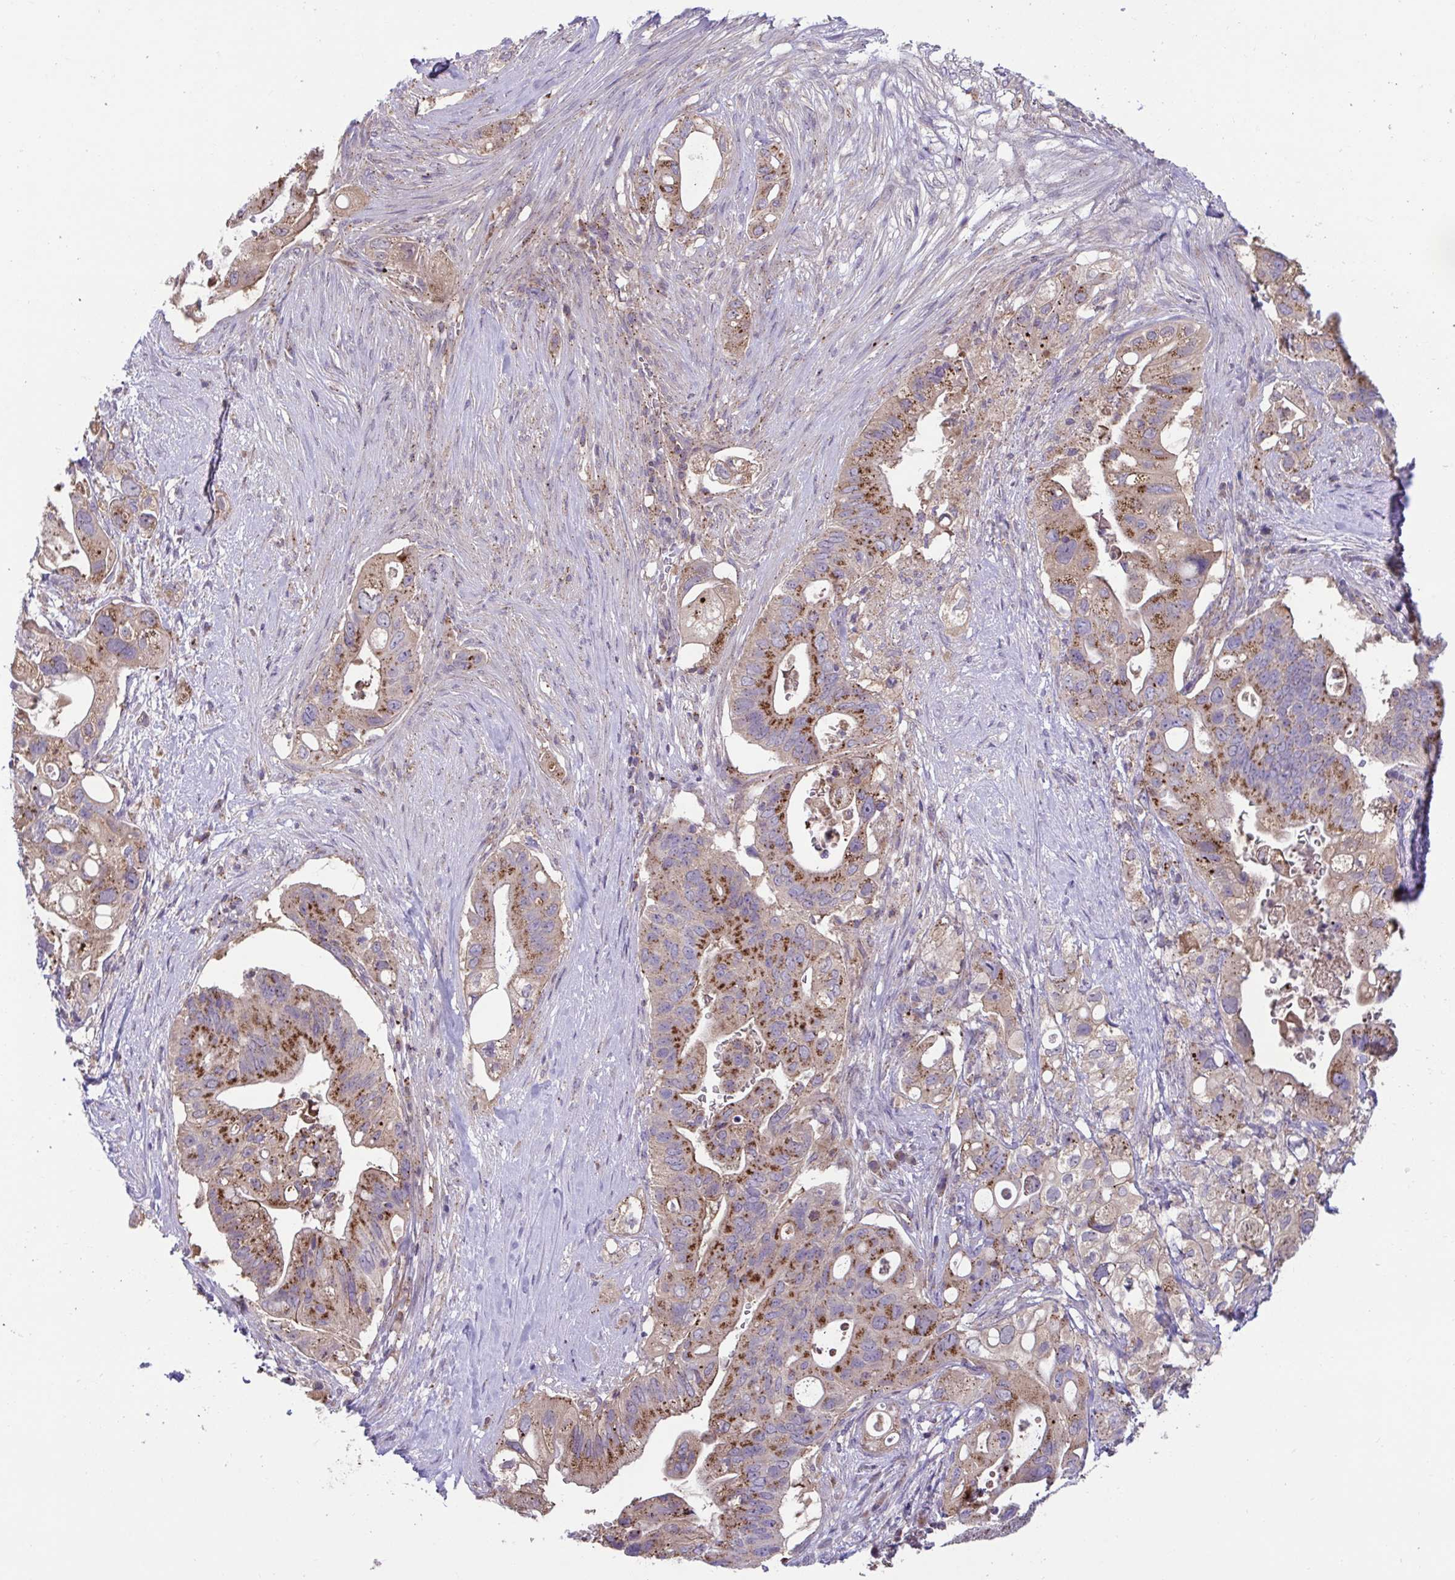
{"staining": {"intensity": "strong", "quantity": ">75%", "location": "cytoplasmic/membranous"}, "tissue": "pancreatic cancer", "cell_type": "Tumor cells", "image_type": "cancer", "snomed": [{"axis": "morphology", "description": "Adenocarcinoma, NOS"}, {"axis": "topography", "description": "Pancreas"}], "caption": "Immunohistochemistry photomicrograph of pancreatic cancer stained for a protein (brown), which reveals high levels of strong cytoplasmic/membranous staining in approximately >75% of tumor cells.", "gene": "IST1", "patient": {"sex": "female", "age": 72}}